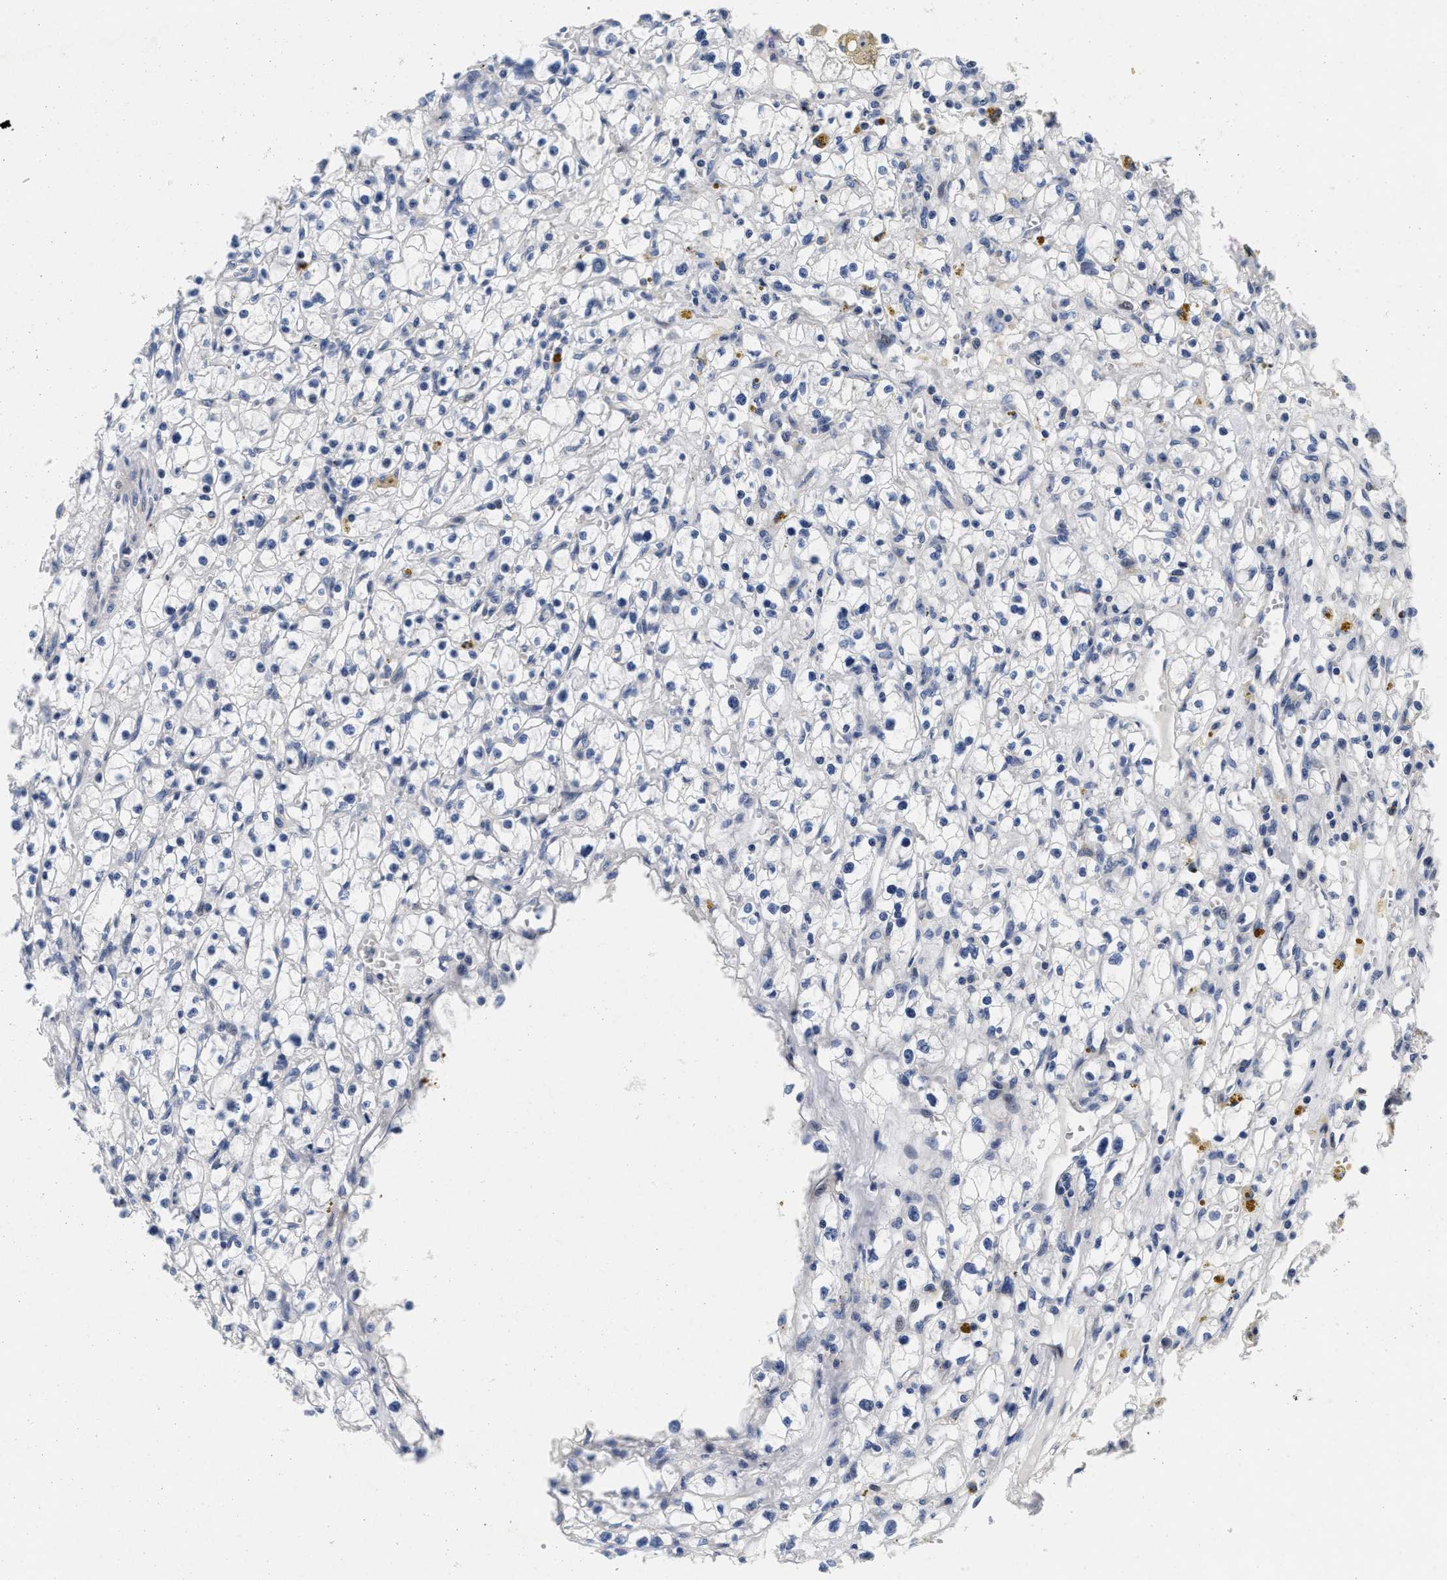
{"staining": {"intensity": "negative", "quantity": "none", "location": "none"}, "tissue": "renal cancer", "cell_type": "Tumor cells", "image_type": "cancer", "snomed": [{"axis": "morphology", "description": "Adenocarcinoma, NOS"}, {"axis": "topography", "description": "Kidney"}], "caption": "Renal adenocarcinoma stained for a protein using IHC exhibits no expression tumor cells.", "gene": "LAD1", "patient": {"sex": "male", "age": 56}}